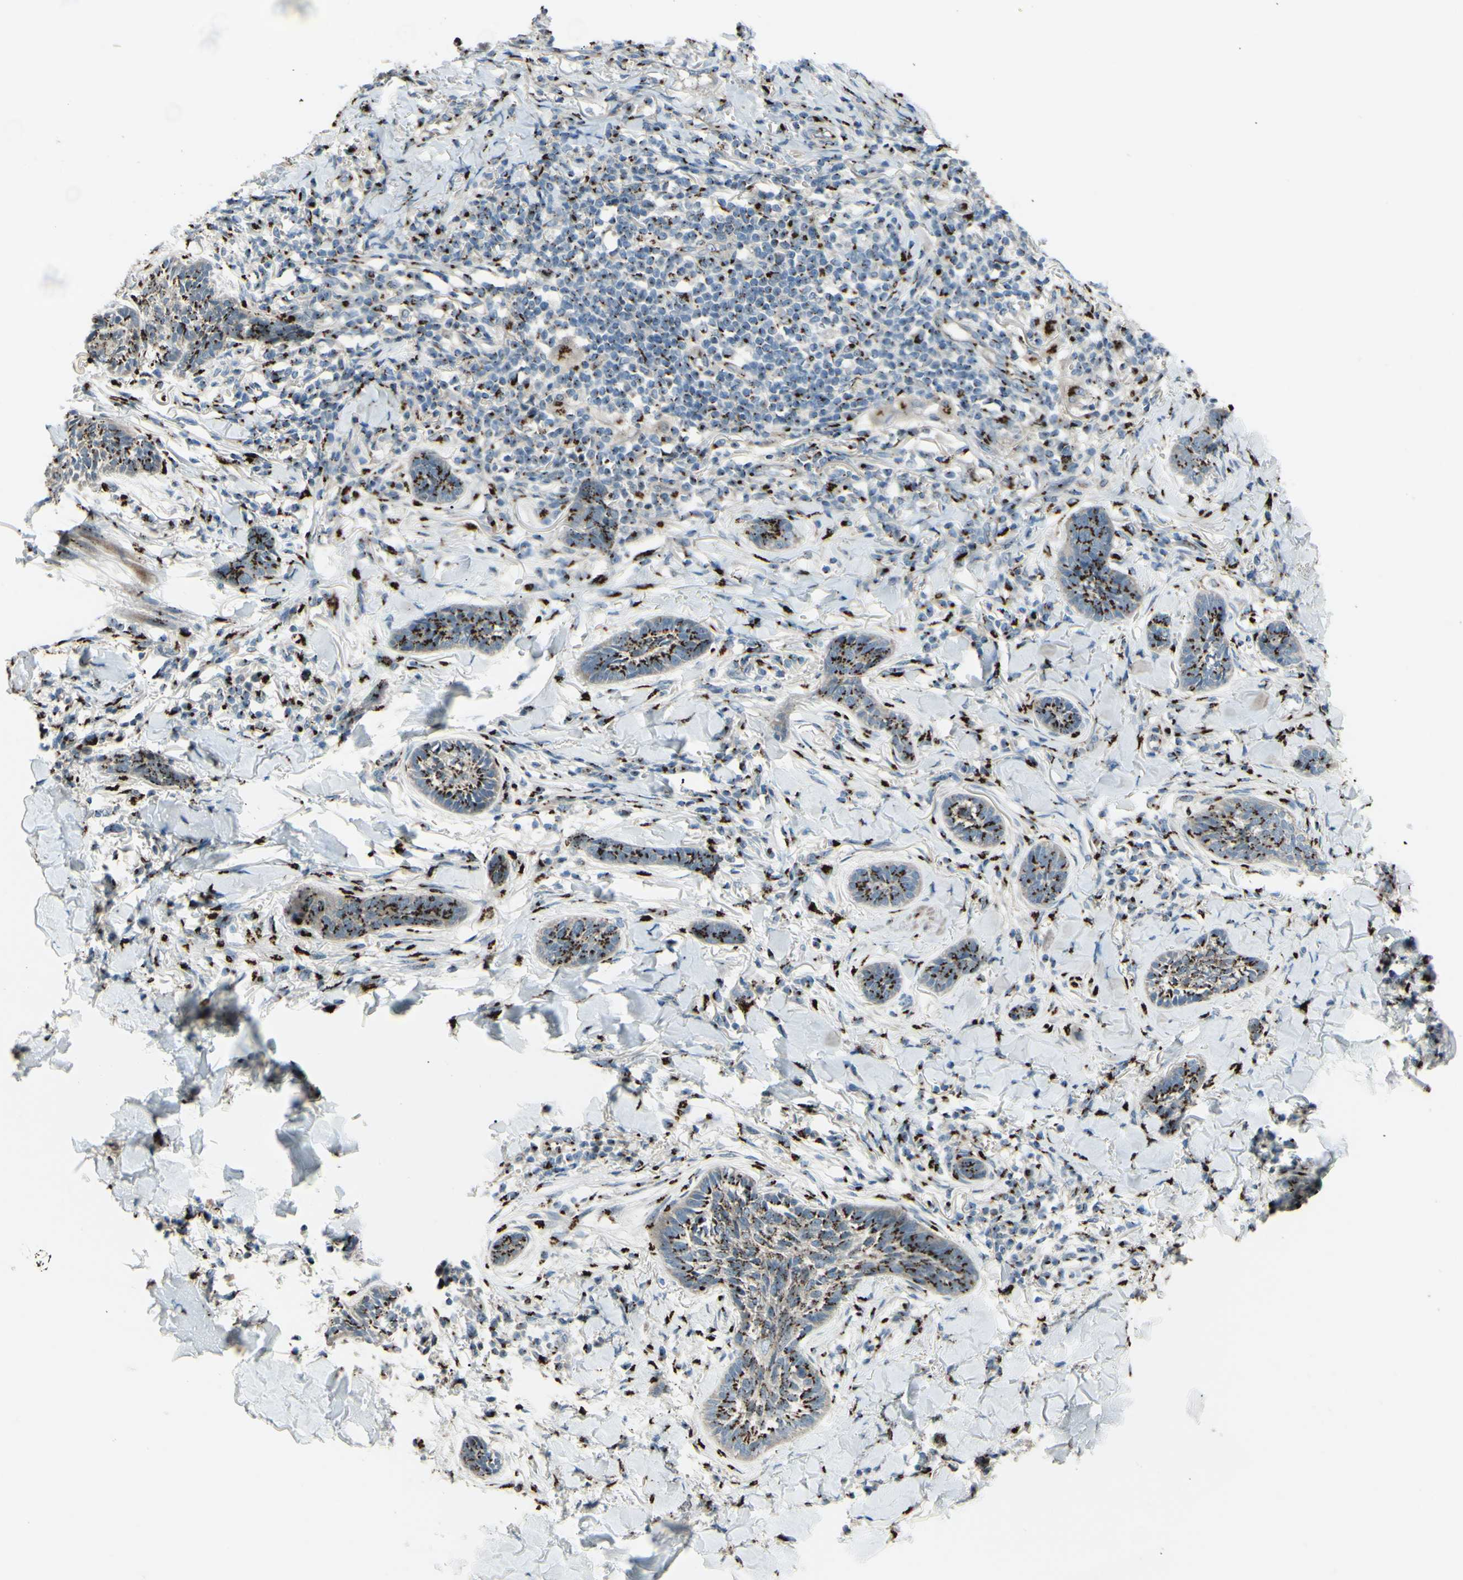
{"staining": {"intensity": "moderate", "quantity": ">75%", "location": "cytoplasmic/membranous"}, "tissue": "skin cancer", "cell_type": "Tumor cells", "image_type": "cancer", "snomed": [{"axis": "morphology", "description": "Papilloma, NOS"}, {"axis": "morphology", "description": "Basal cell carcinoma"}, {"axis": "topography", "description": "Skin"}], "caption": "Skin cancer stained with a protein marker reveals moderate staining in tumor cells.", "gene": "BPNT2", "patient": {"sex": "male", "age": 87}}